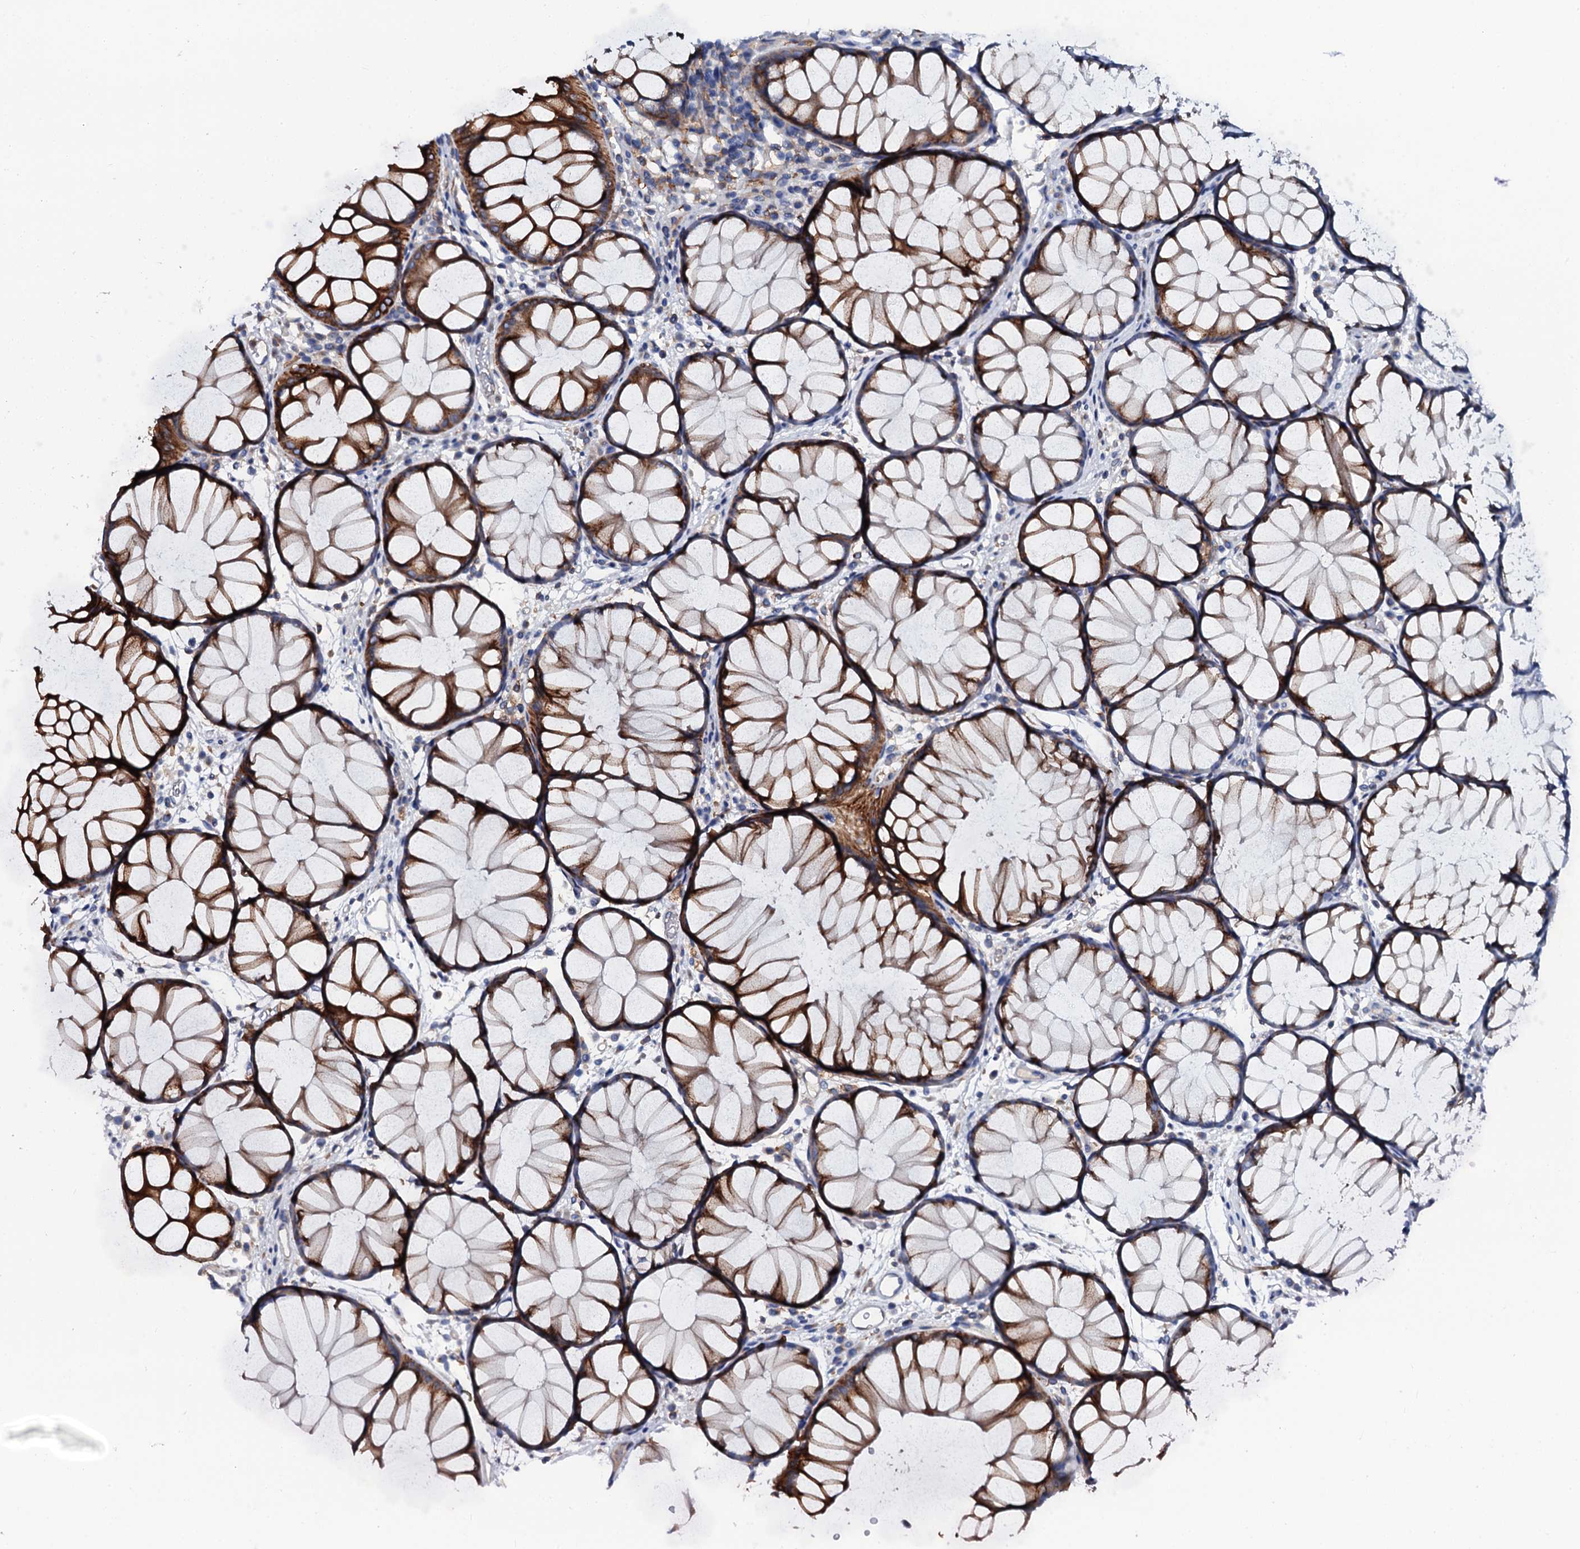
{"staining": {"intensity": "strong", "quantity": ">75%", "location": "cytoplasmic/membranous"}, "tissue": "colon", "cell_type": "Glandular cells", "image_type": "normal", "snomed": [{"axis": "morphology", "description": "Normal tissue, NOS"}, {"axis": "topography", "description": "Colon"}], "caption": "Strong cytoplasmic/membranous staining for a protein is appreciated in about >75% of glandular cells of unremarkable colon using immunohistochemistry (IHC).", "gene": "OTOL1", "patient": {"sex": "female", "age": 82}}